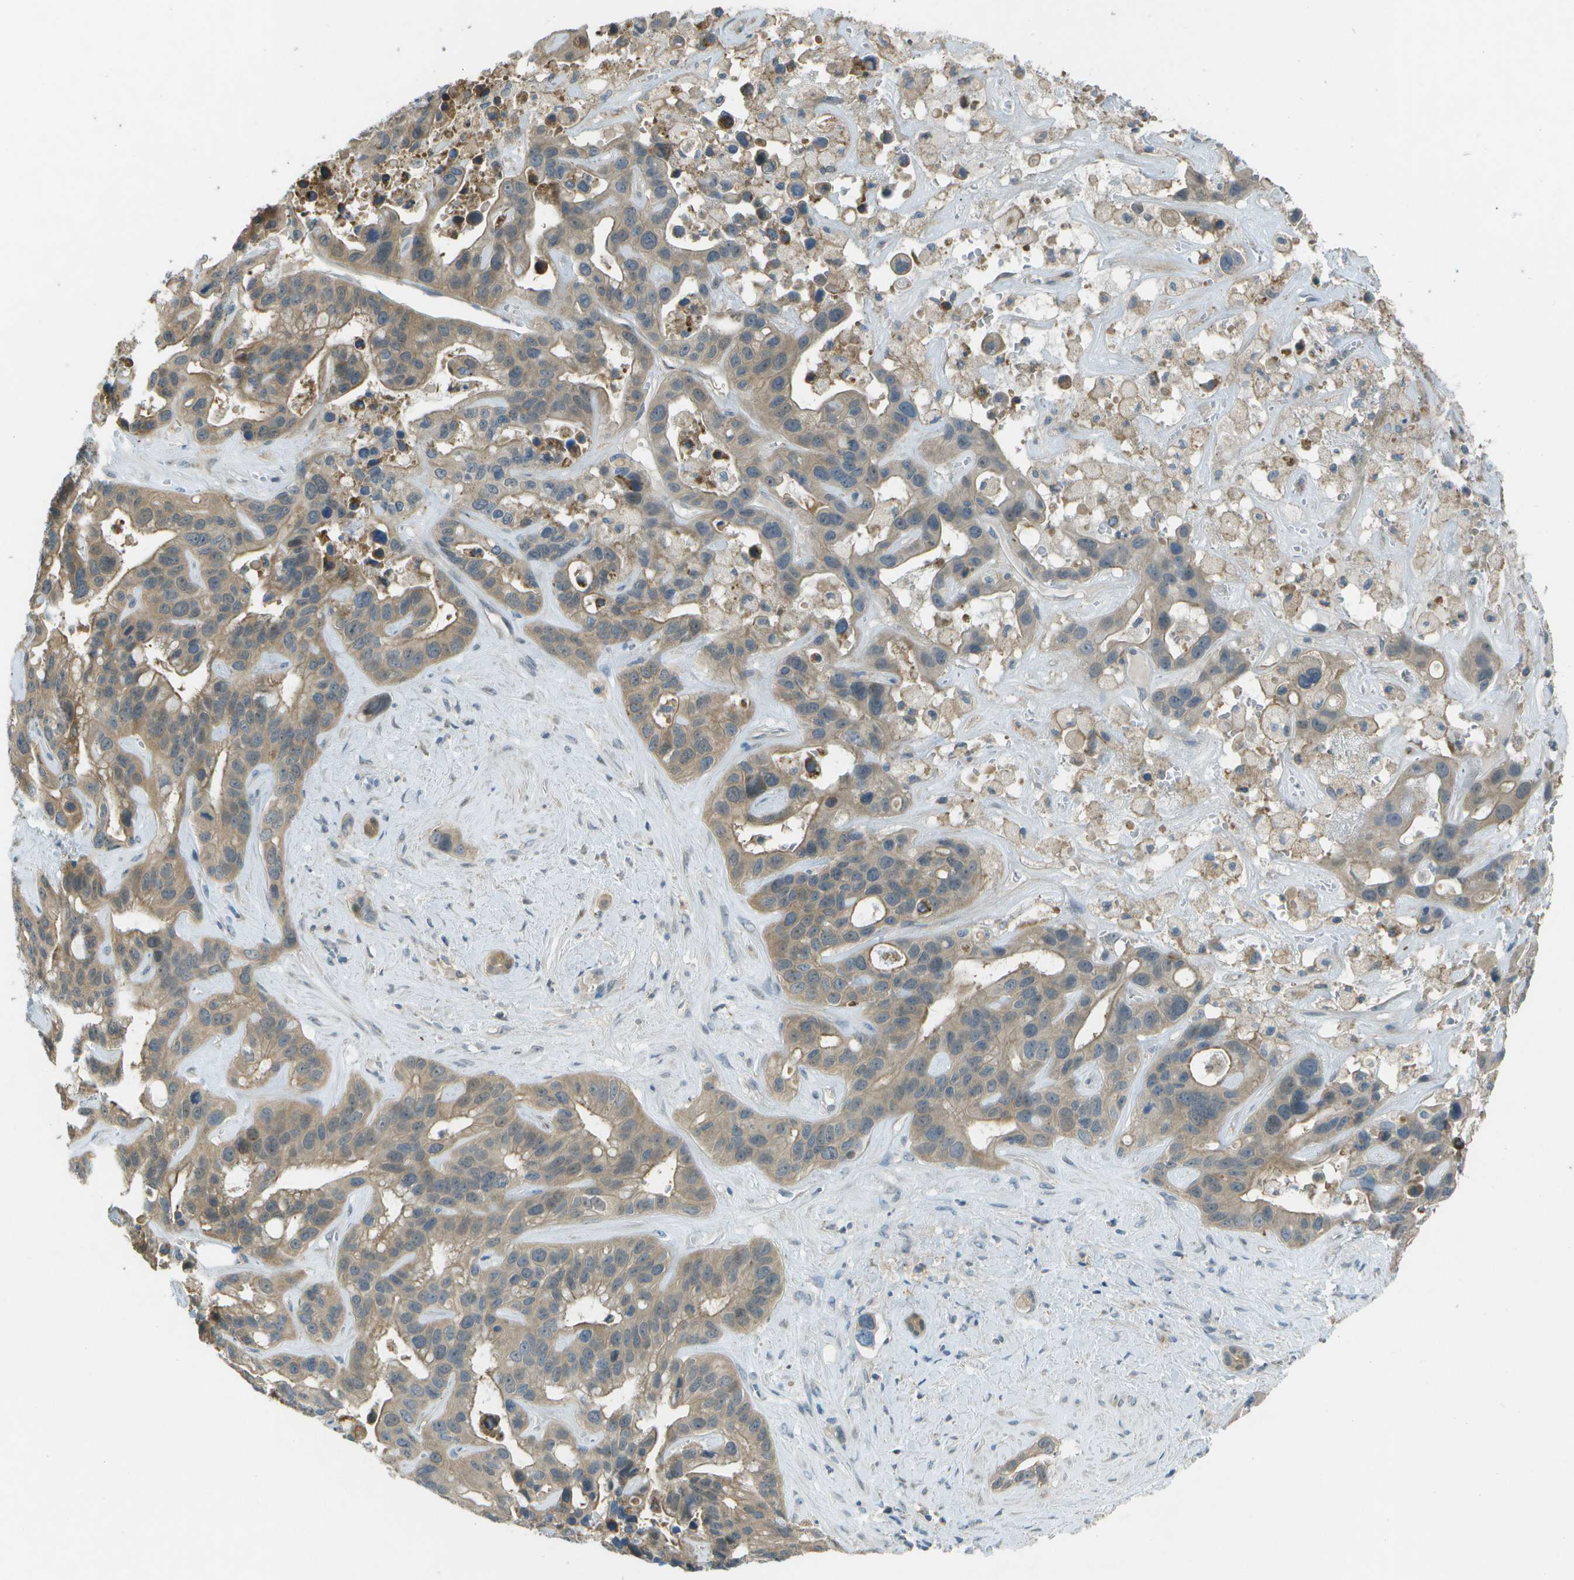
{"staining": {"intensity": "weak", "quantity": ">75%", "location": "cytoplasmic/membranous"}, "tissue": "liver cancer", "cell_type": "Tumor cells", "image_type": "cancer", "snomed": [{"axis": "morphology", "description": "Cholangiocarcinoma"}, {"axis": "topography", "description": "Liver"}], "caption": "Cholangiocarcinoma (liver) stained for a protein displays weak cytoplasmic/membranous positivity in tumor cells. The protein of interest is shown in brown color, while the nuclei are stained blue.", "gene": "LRRC66", "patient": {"sex": "female", "age": 65}}